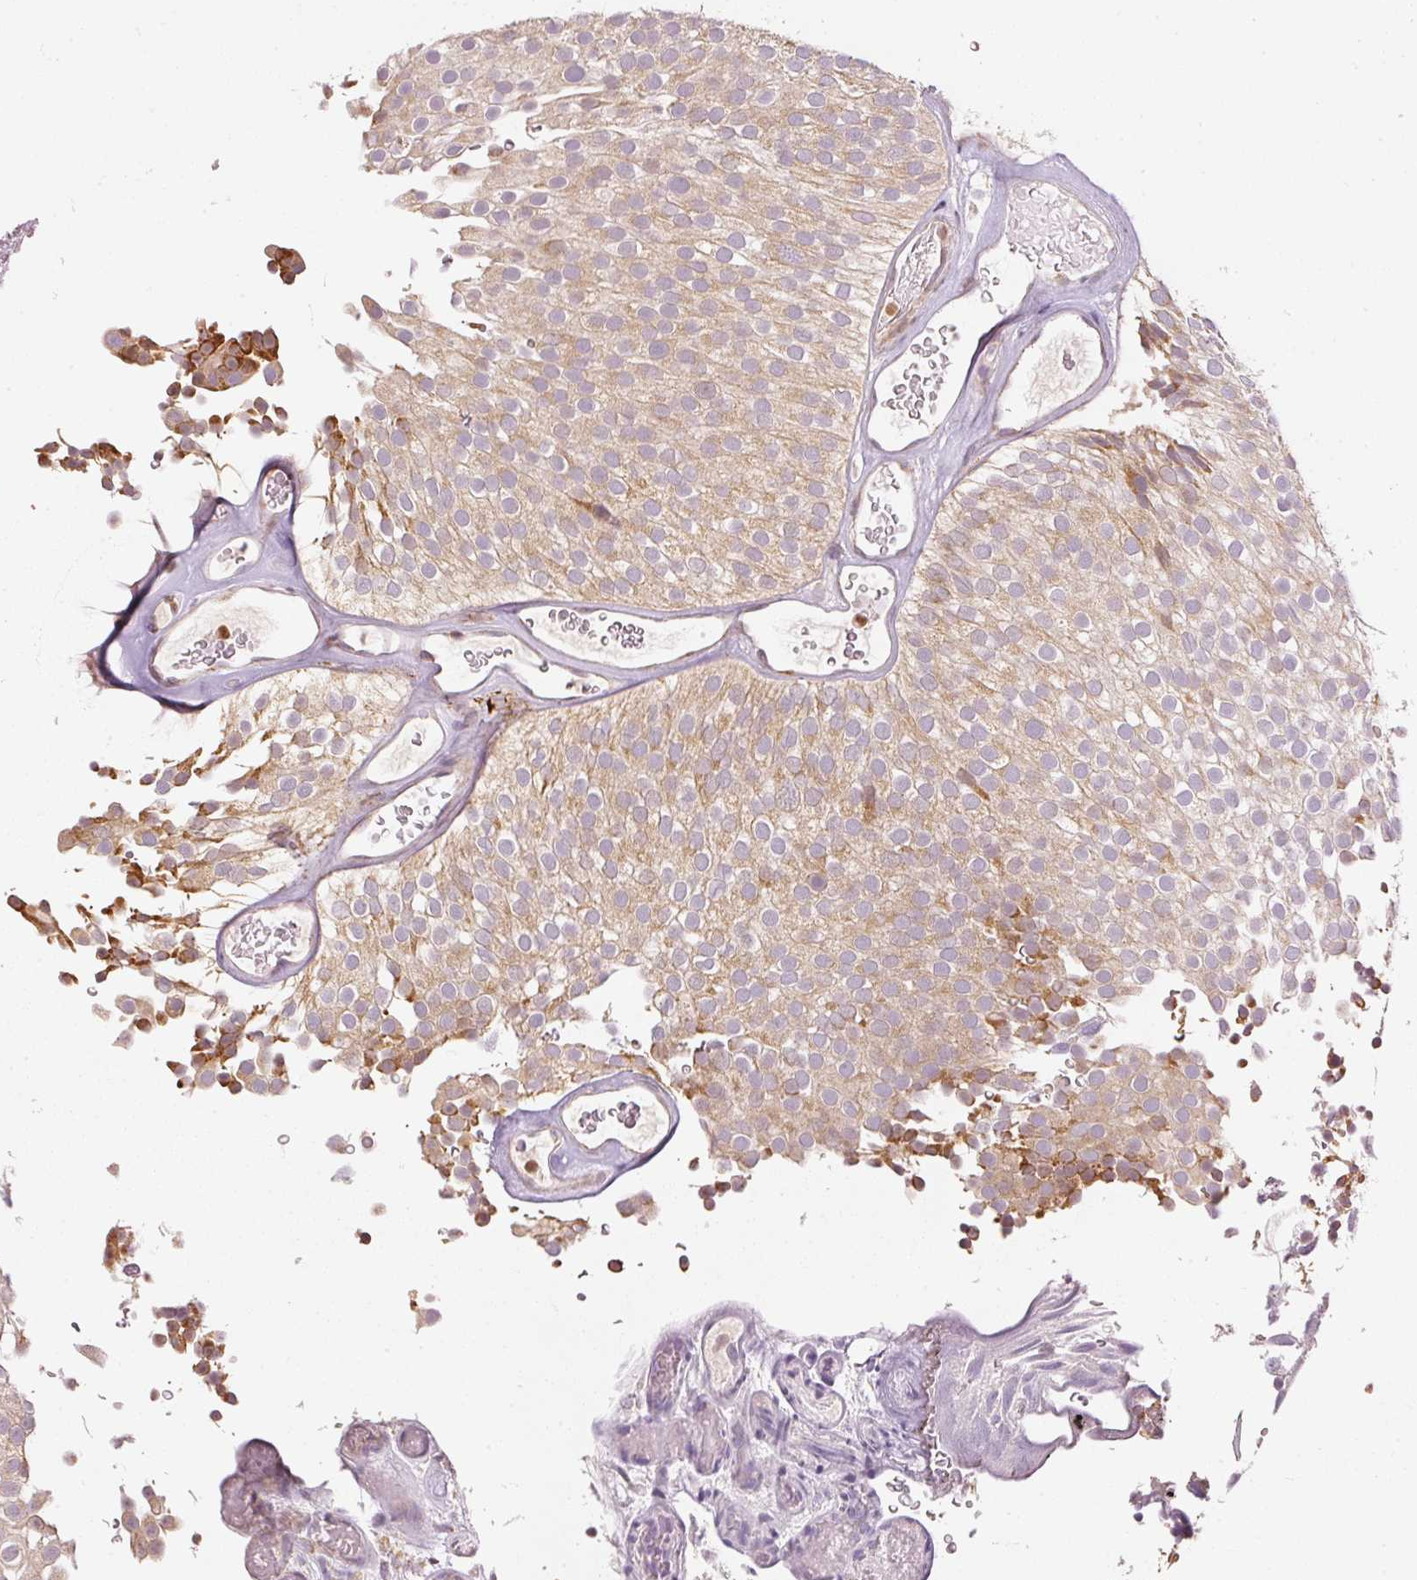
{"staining": {"intensity": "weak", "quantity": ">75%", "location": "cytoplasmic/membranous"}, "tissue": "urothelial cancer", "cell_type": "Tumor cells", "image_type": "cancer", "snomed": [{"axis": "morphology", "description": "Urothelial carcinoma, Low grade"}, {"axis": "topography", "description": "Urinary bladder"}], "caption": "Protein staining shows weak cytoplasmic/membranous expression in about >75% of tumor cells in urothelial carcinoma (low-grade).", "gene": "MTHFD1L", "patient": {"sex": "male", "age": 78}}